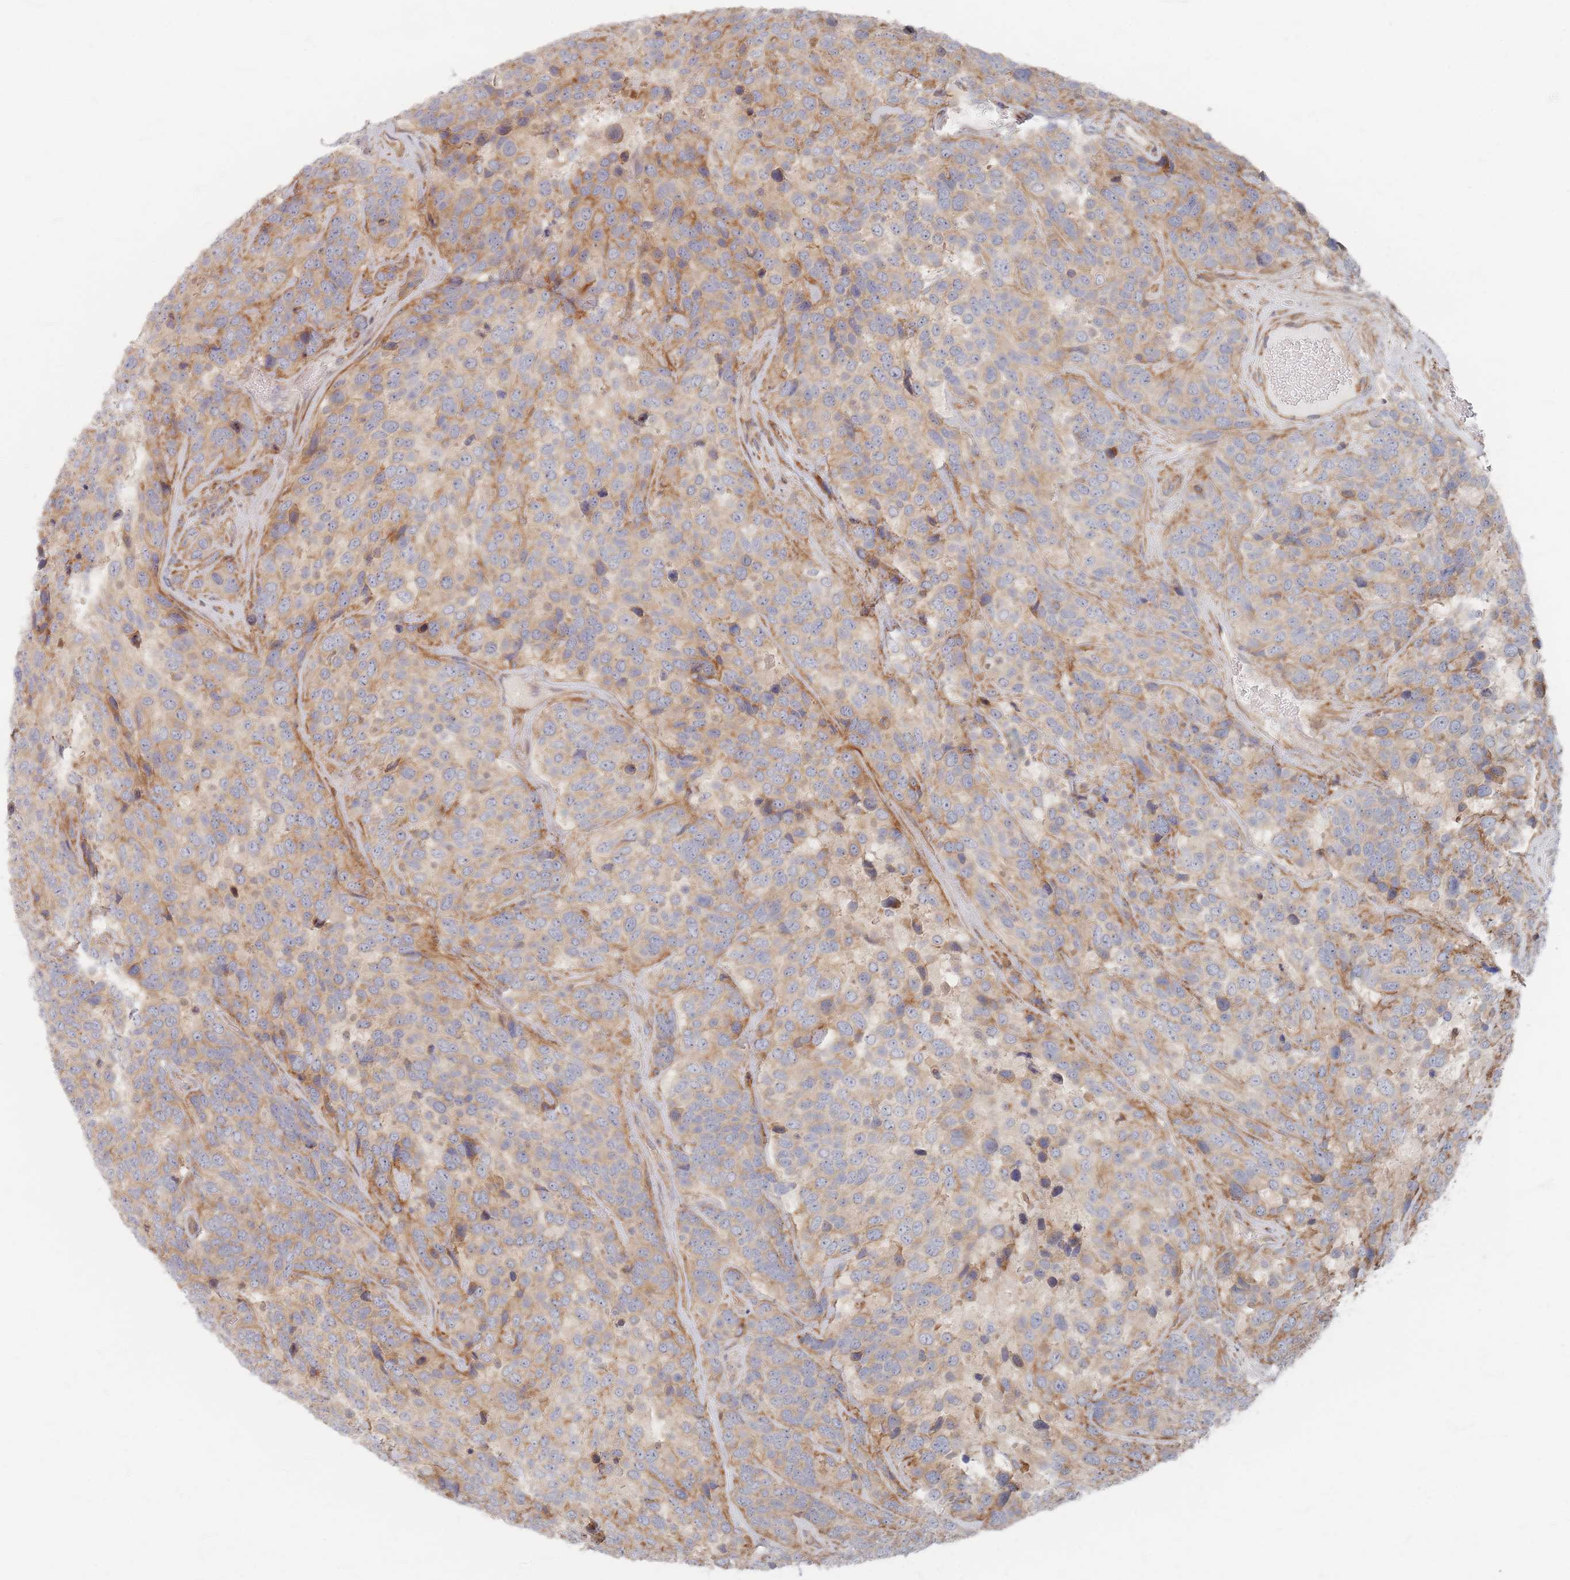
{"staining": {"intensity": "moderate", "quantity": "<25%", "location": "cytoplasmic/membranous"}, "tissue": "urothelial cancer", "cell_type": "Tumor cells", "image_type": "cancer", "snomed": [{"axis": "morphology", "description": "Urothelial carcinoma, High grade"}, {"axis": "topography", "description": "Urinary bladder"}], "caption": "Immunohistochemical staining of human urothelial carcinoma (high-grade) shows low levels of moderate cytoplasmic/membranous staining in approximately <25% of tumor cells.", "gene": "ZNF852", "patient": {"sex": "female", "age": 70}}